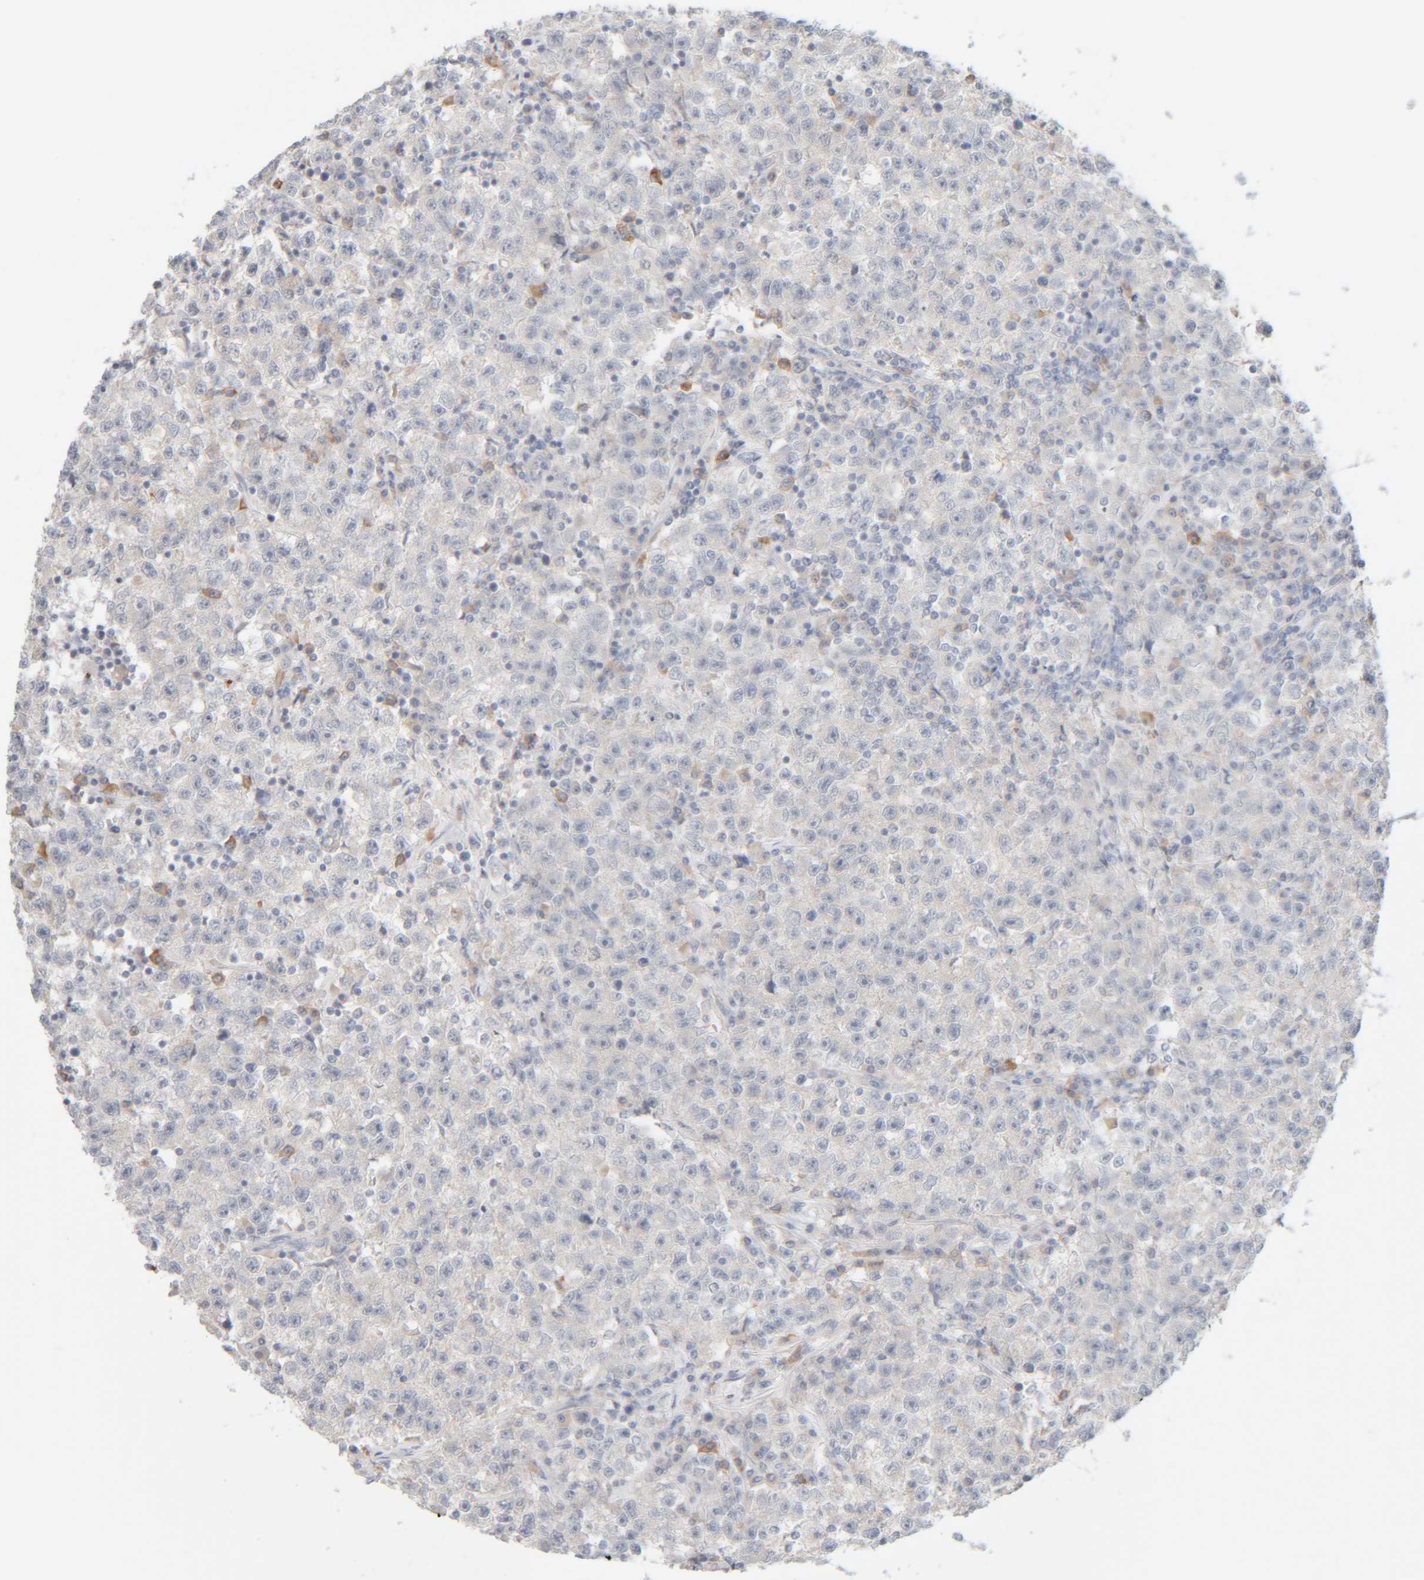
{"staining": {"intensity": "negative", "quantity": "none", "location": "none"}, "tissue": "testis cancer", "cell_type": "Tumor cells", "image_type": "cancer", "snomed": [{"axis": "morphology", "description": "Seminoma, NOS"}, {"axis": "topography", "description": "Testis"}], "caption": "The image demonstrates no significant expression in tumor cells of testis seminoma. The staining was performed using DAB to visualize the protein expression in brown, while the nuclei were stained in blue with hematoxylin (Magnification: 20x).", "gene": "RIDA", "patient": {"sex": "male", "age": 22}}